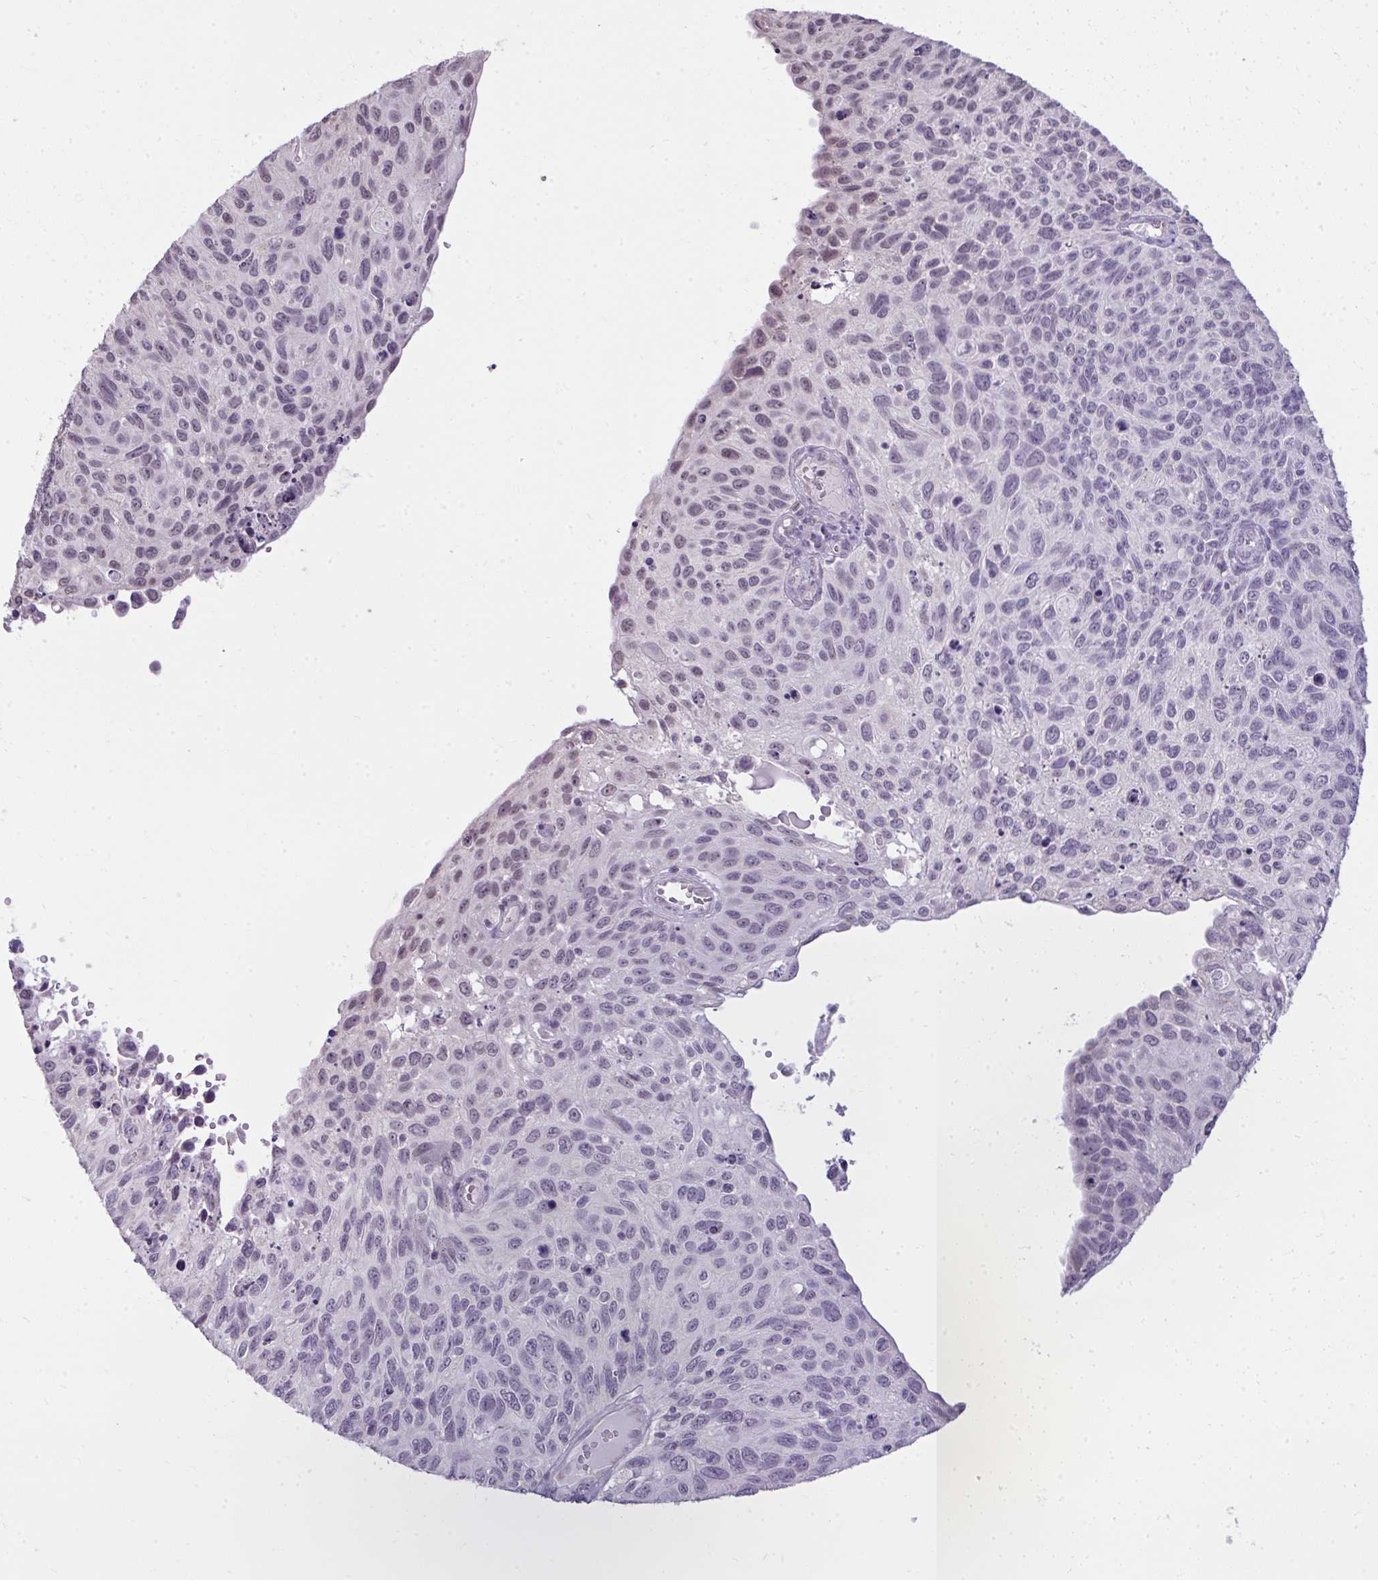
{"staining": {"intensity": "negative", "quantity": "none", "location": "none"}, "tissue": "cervical cancer", "cell_type": "Tumor cells", "image_type": "cancer", "snomed": [{"axis": "morphology", "description": "Squamous cell carcinoma, NOS"}, {"axis": "topography", "description": "Cervix"}], "caption": "High magnification brightfield microscopy of cervical cancer (squamous cell carcinoma) stained with DAB (3,3'-diaminobenzidine) (brown) and counterstained with hematoxylin (blue): tumor cells show no significant positivity.", "gene": "NPPA", "patient": {"sex": "female", "age": 70}}